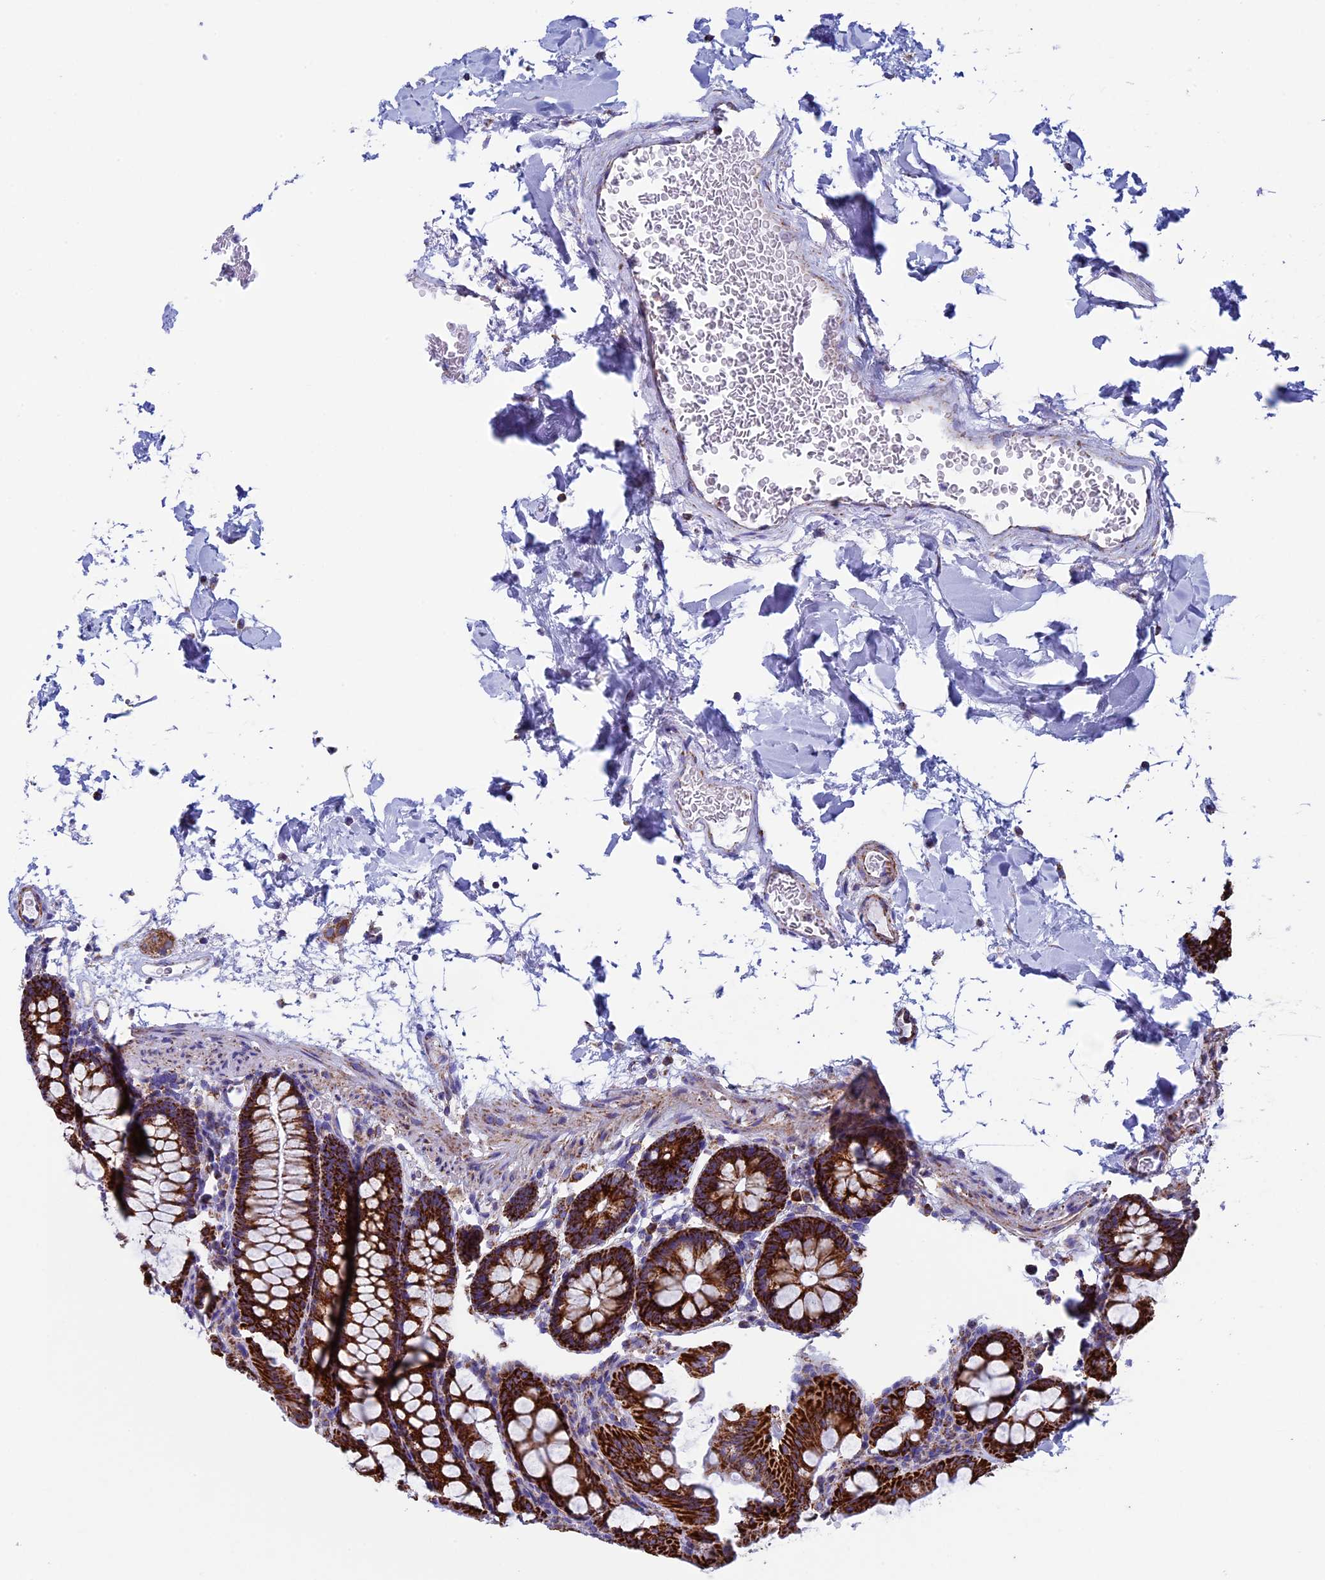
{"staining": {"intensity": "strong", "quantity": ">75%", "location": "cytoplasmic/membranous"}, "tissue": "colon", "cell_type": "Endothelial cells", "image_type": "normal", "snomed": [{"axis": "morphology", "description": "Normal tissue, NOS"}, {"axis": "topography", "description": "Colon"}], "caption": "The histopathology image shows a brown stain indicating the presence of a protein in the cytoplasmic/membranous of endothelial cells in colon.", "gene": "UQCRFS1", "patient": {"sex": "male", "age": 75}}